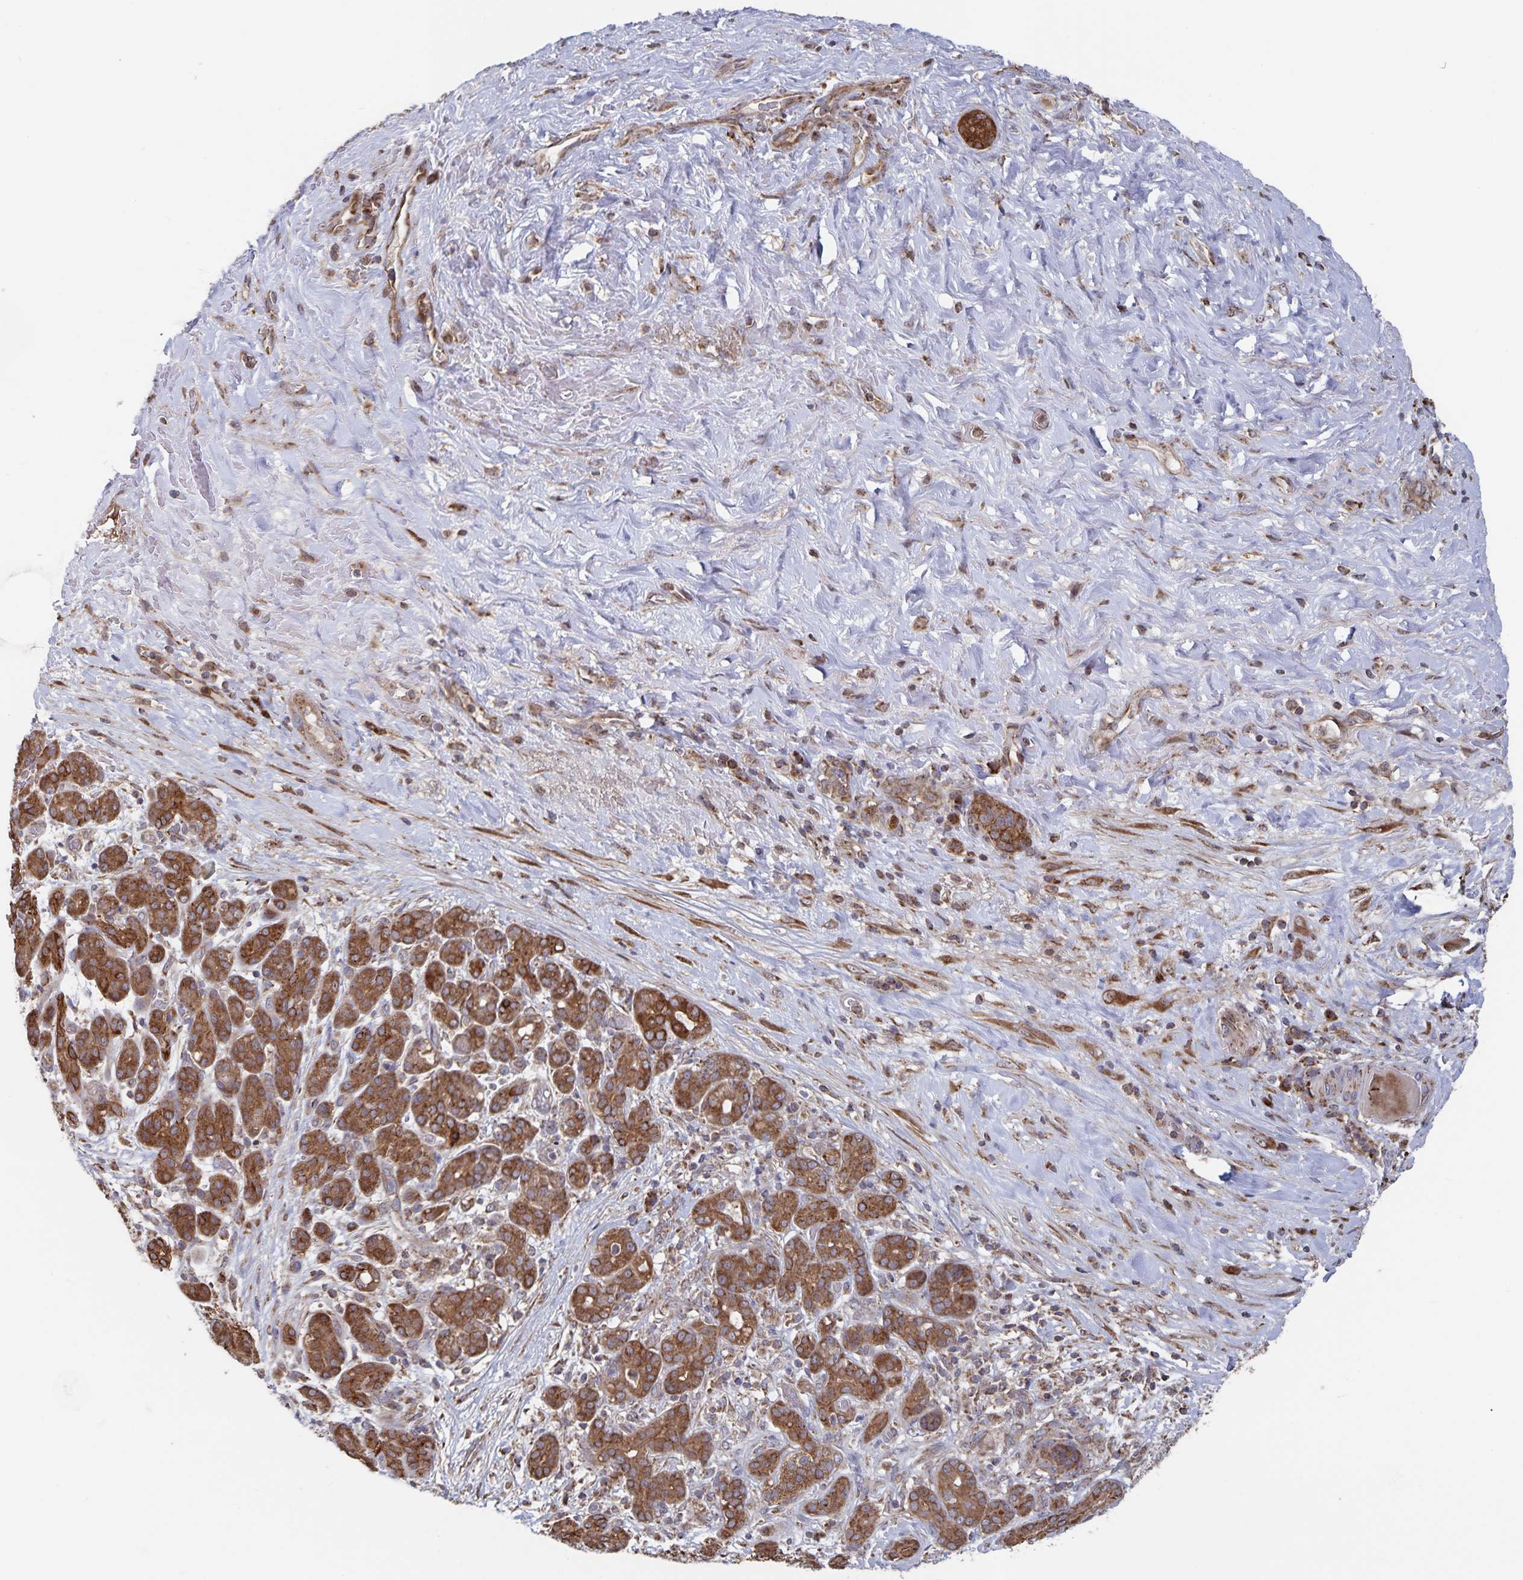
{"staining": {"intensity": "moderate", "quantity": ">75%", "location": "cytoplasmic/membranous"}, "tissue": "pancreatic cancer", "cell_type": "Tumor cells", "image_type": "cancer", "snomed": [{"axis": "morphology", "description": "Adenocarcinoma, NOS"}, {"axis": "topography", "description": "Pancreas"}], "caption": "A micrograph showing moderate cytoplasmic/membranous expression in approximately >75% of tumor cells in pancreatic adenocarcinoma, as visualized by brown immunohistochemical staining.", "gene": "ACACA", "patient": {"sex": "male", "age": 44}}